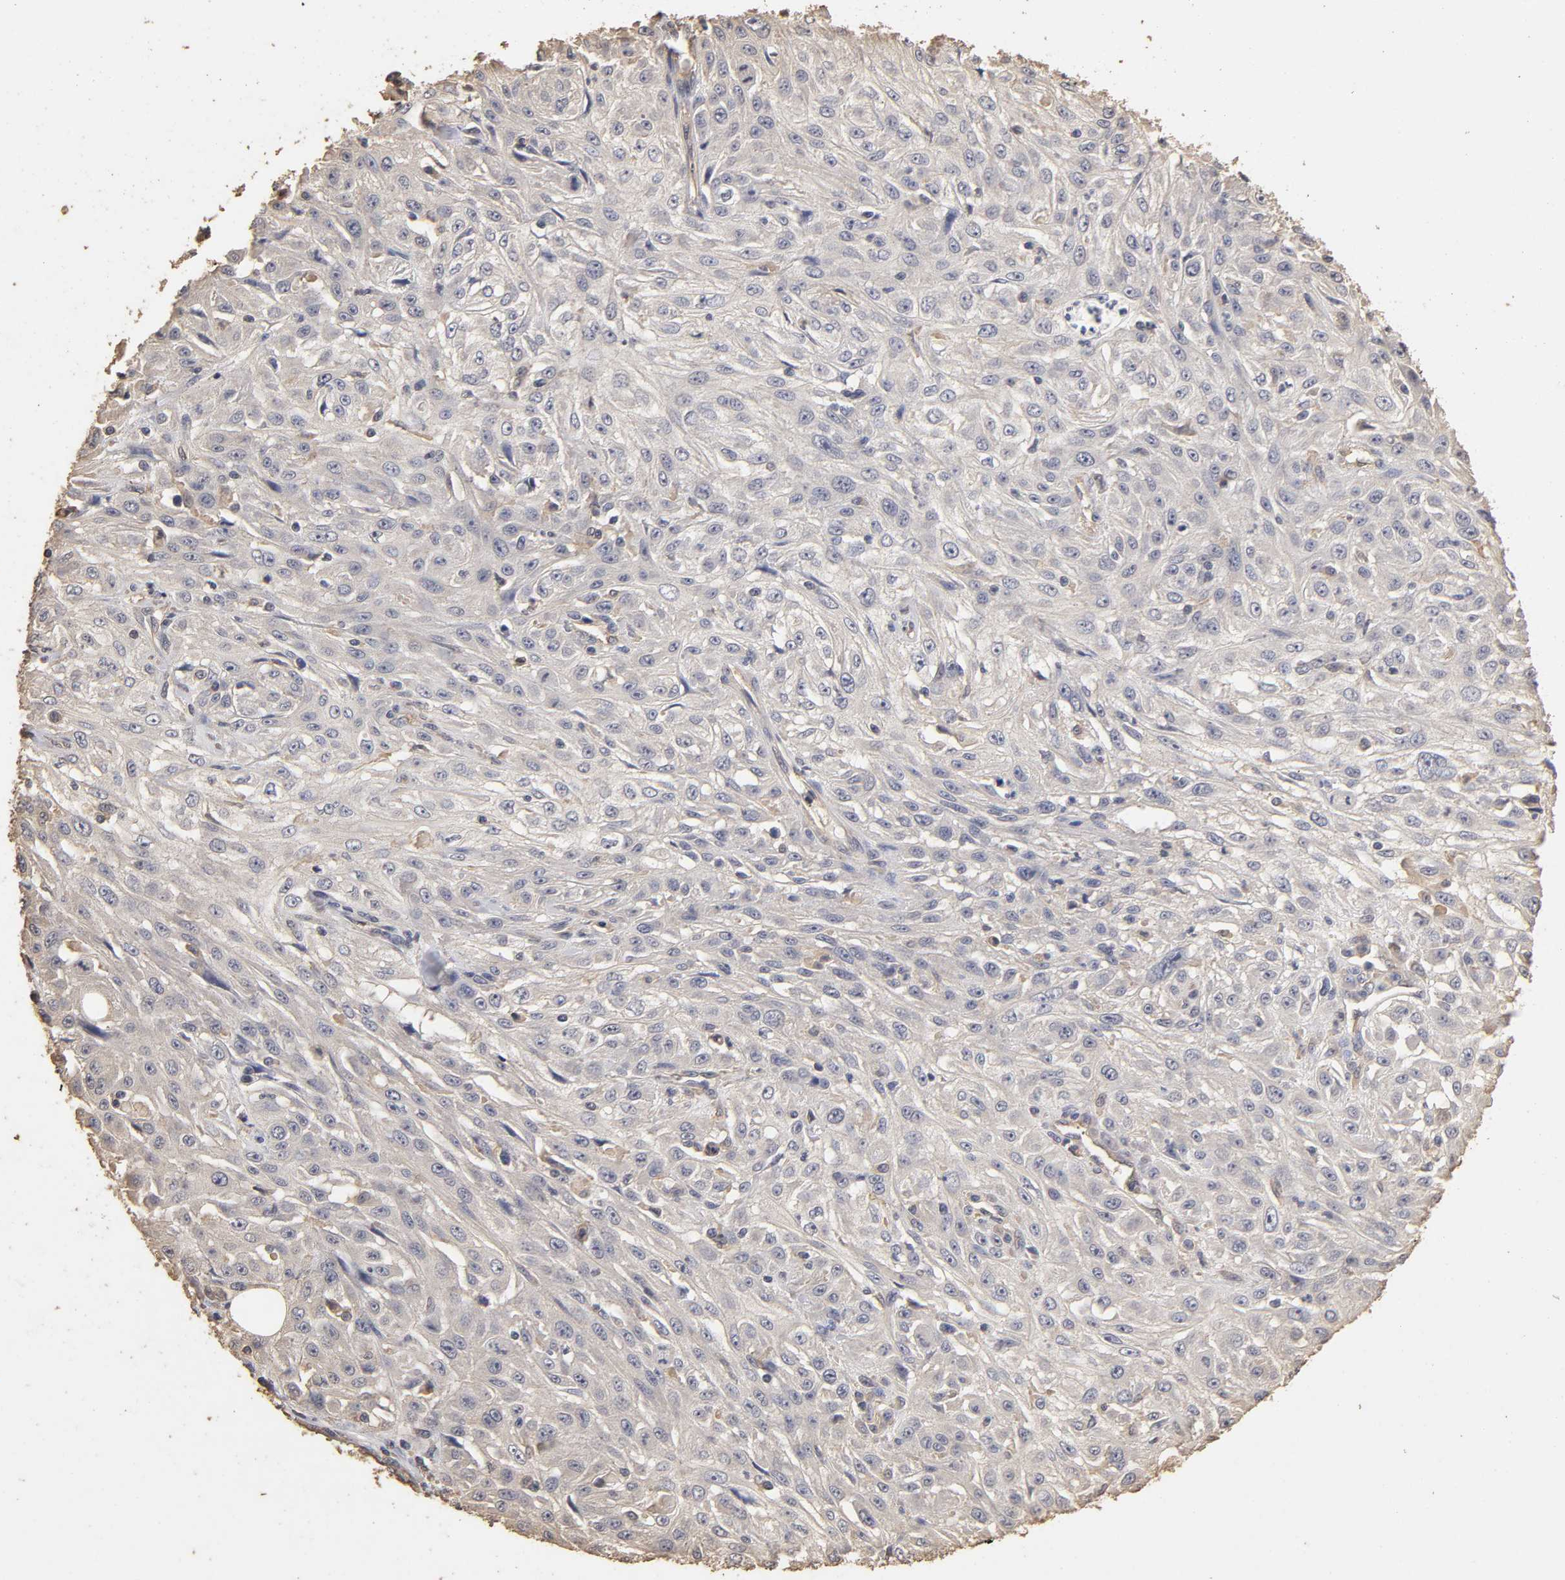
{"staining": {"intensity": "negative", "quantity": "none", "location": "none"}, "tissue": "skin cancer", "cell_type": "Tumor cells", "image_type": "cancer", "snomed": [{"axis": "morphology", "description": "Squamous cell carcinoma, NOS"}, {"axis": "topography", "description": "Skin"}], "caption": "Histopathology image shows no protein positivity in tumor cells of skin cancer tissue.", "gene": "VSIG4", "patient": {"sex": "male", "age": 75}}